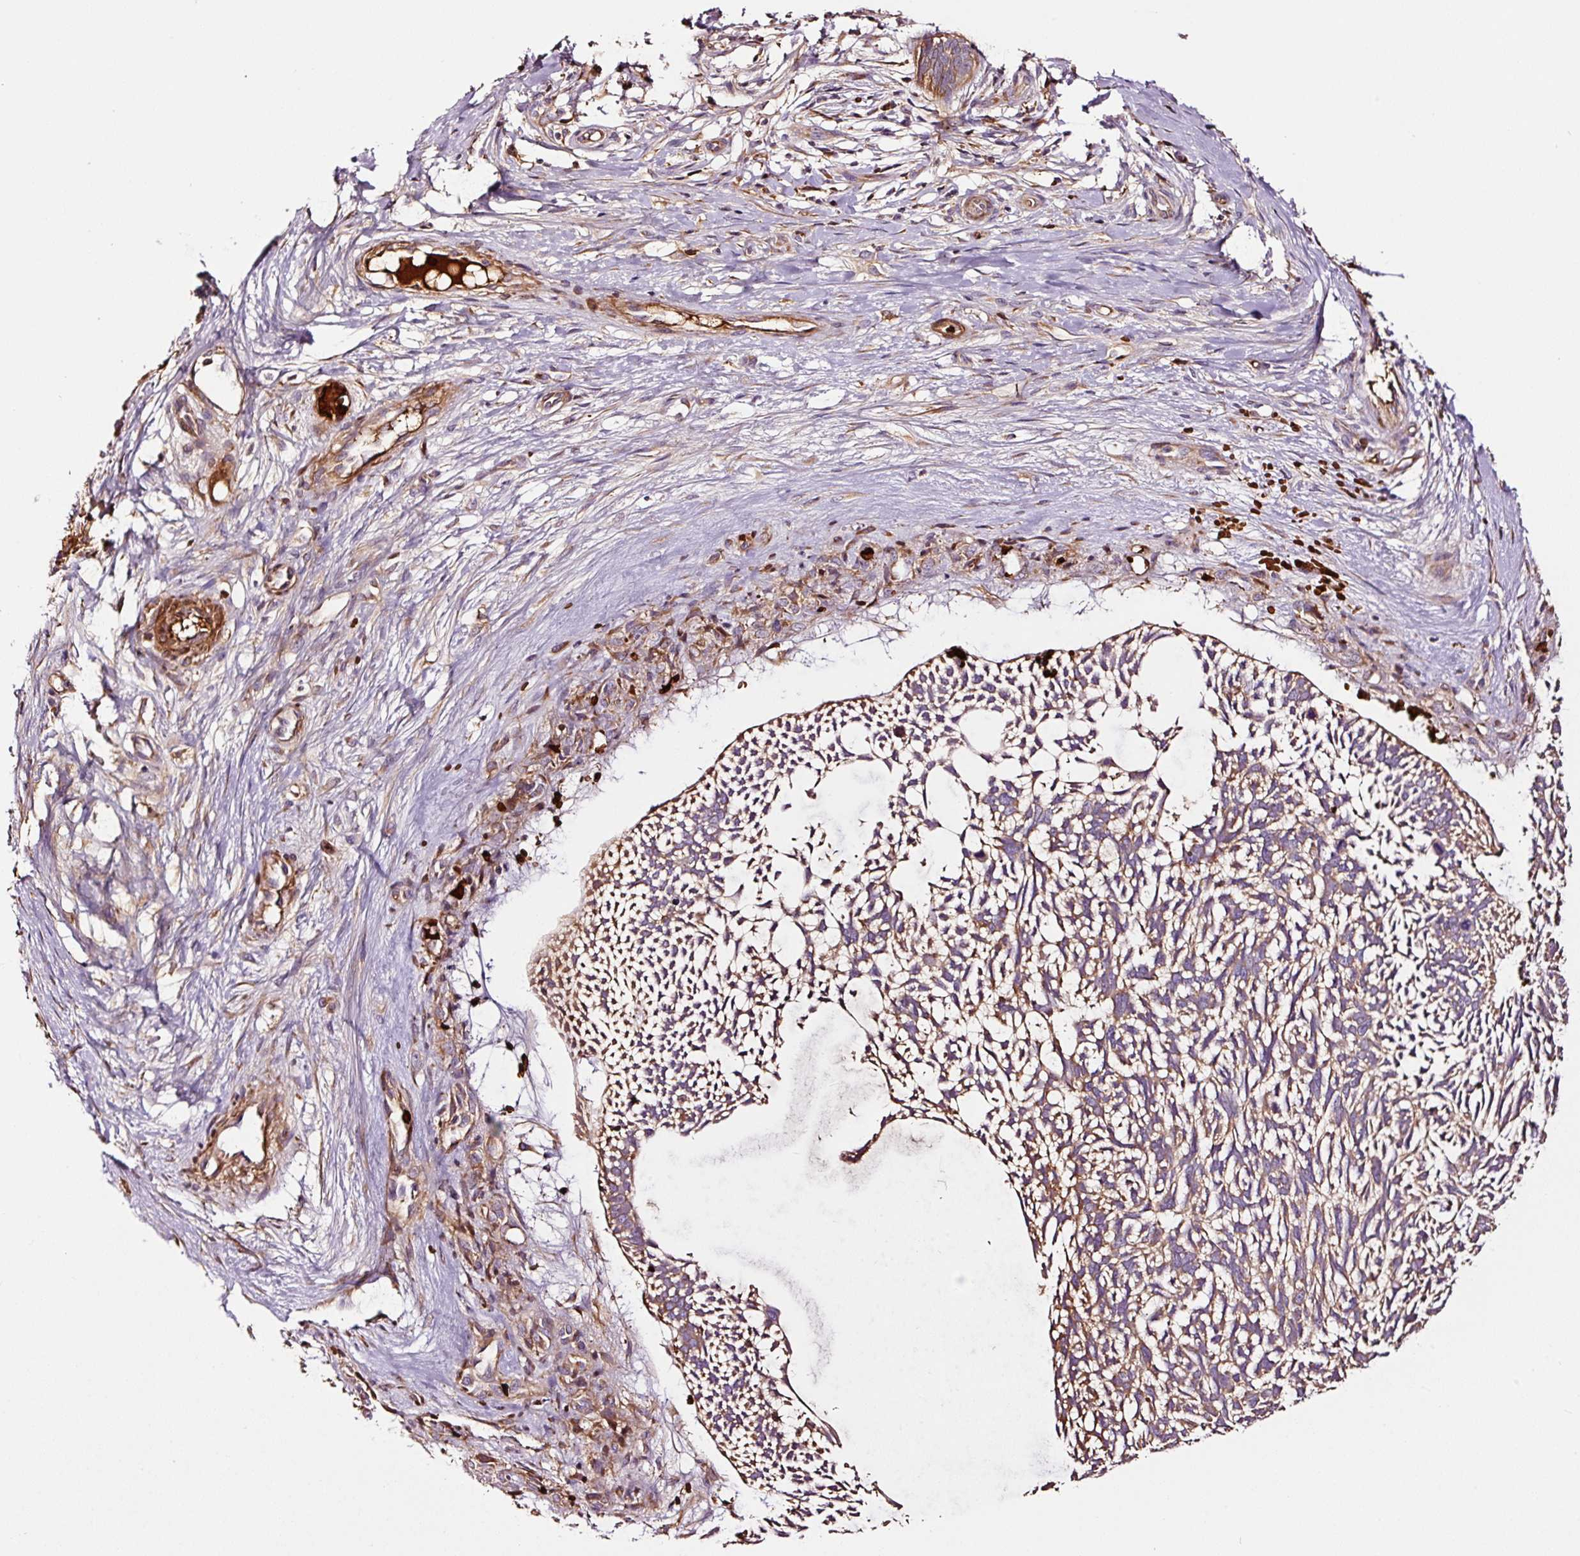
{"staining": {"intensity": "moderate", "quantity": "25%-75%", "location": "cytoplasmic/membranous"}, "tissue": "skin cancer", "cell_type": "Tumor cells", "image_type": "cancer", "snomed": [{"axis": "morphology", "description": "Basal cell carcinoma"}, {"axis": "topography", "description": "Skin"}], "caption": "A brown stain shows moderate cytoplasmic/membranous positivity of a protein in skin cancer (basal cell carcinoma) tumor cells.", "gene": "PGLYRP2", "patient": {"sex": "male", "age": 88}}